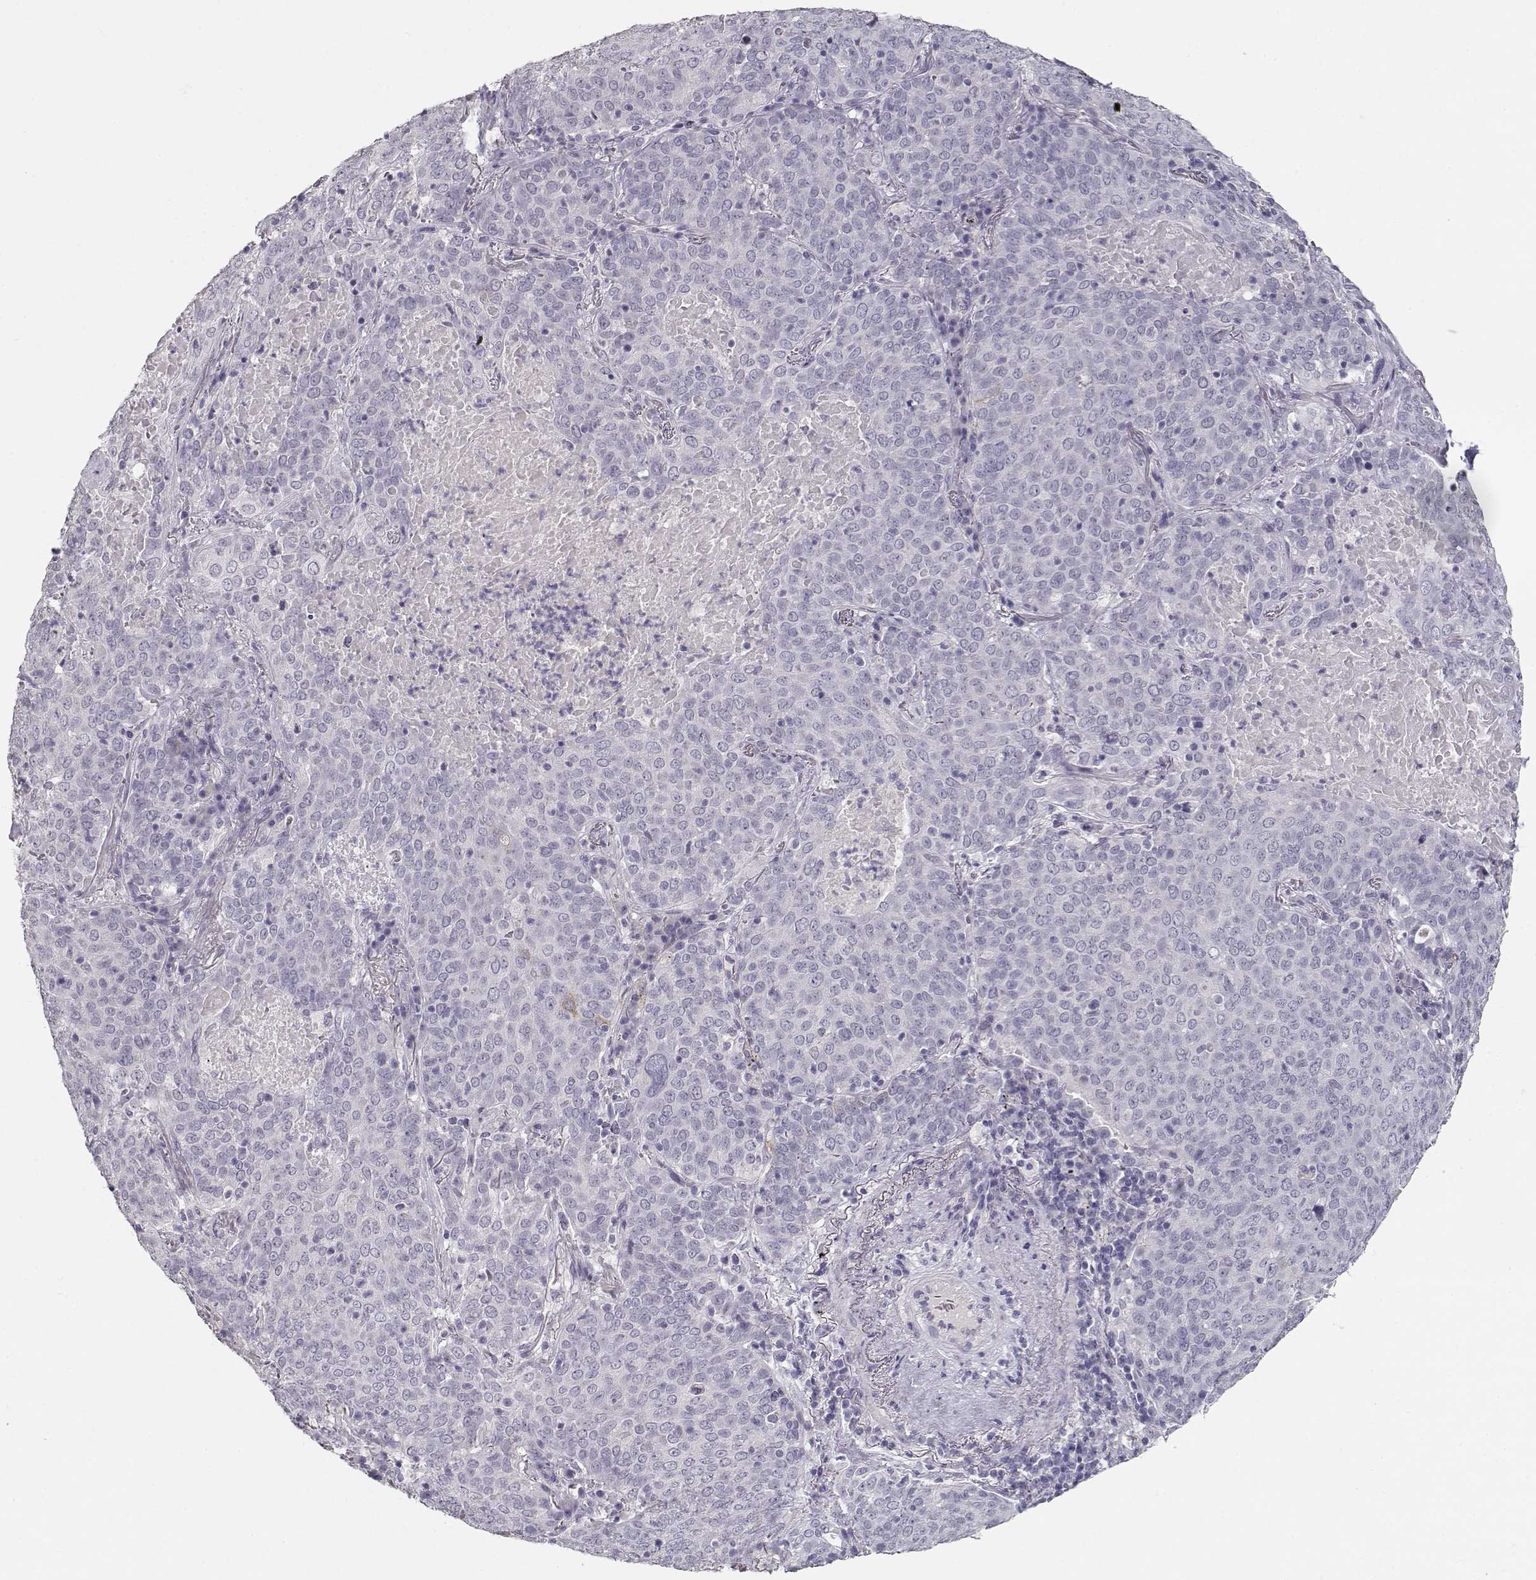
{"staining": {"intensity": "negative", "quantity": "none", "location": "none"}, "tissue": "lung cancer", "cell_type": "Tumor cells", "image_type": "cancer", "snomed": [{"axis": "morphology", "description": "Squamous cell carcinoma, NOS"}, {"axis": "topography", "description": "Lung"}], "caption": "A high-resolution histopathology image shows immunohistochemistry (IHC) staining of lung cancer (squamous cell carcinoma), which reveals no significant staining in tumor cells.", "gene": "MAGEC1", "patient": {"sex": "male", "age": 82}}